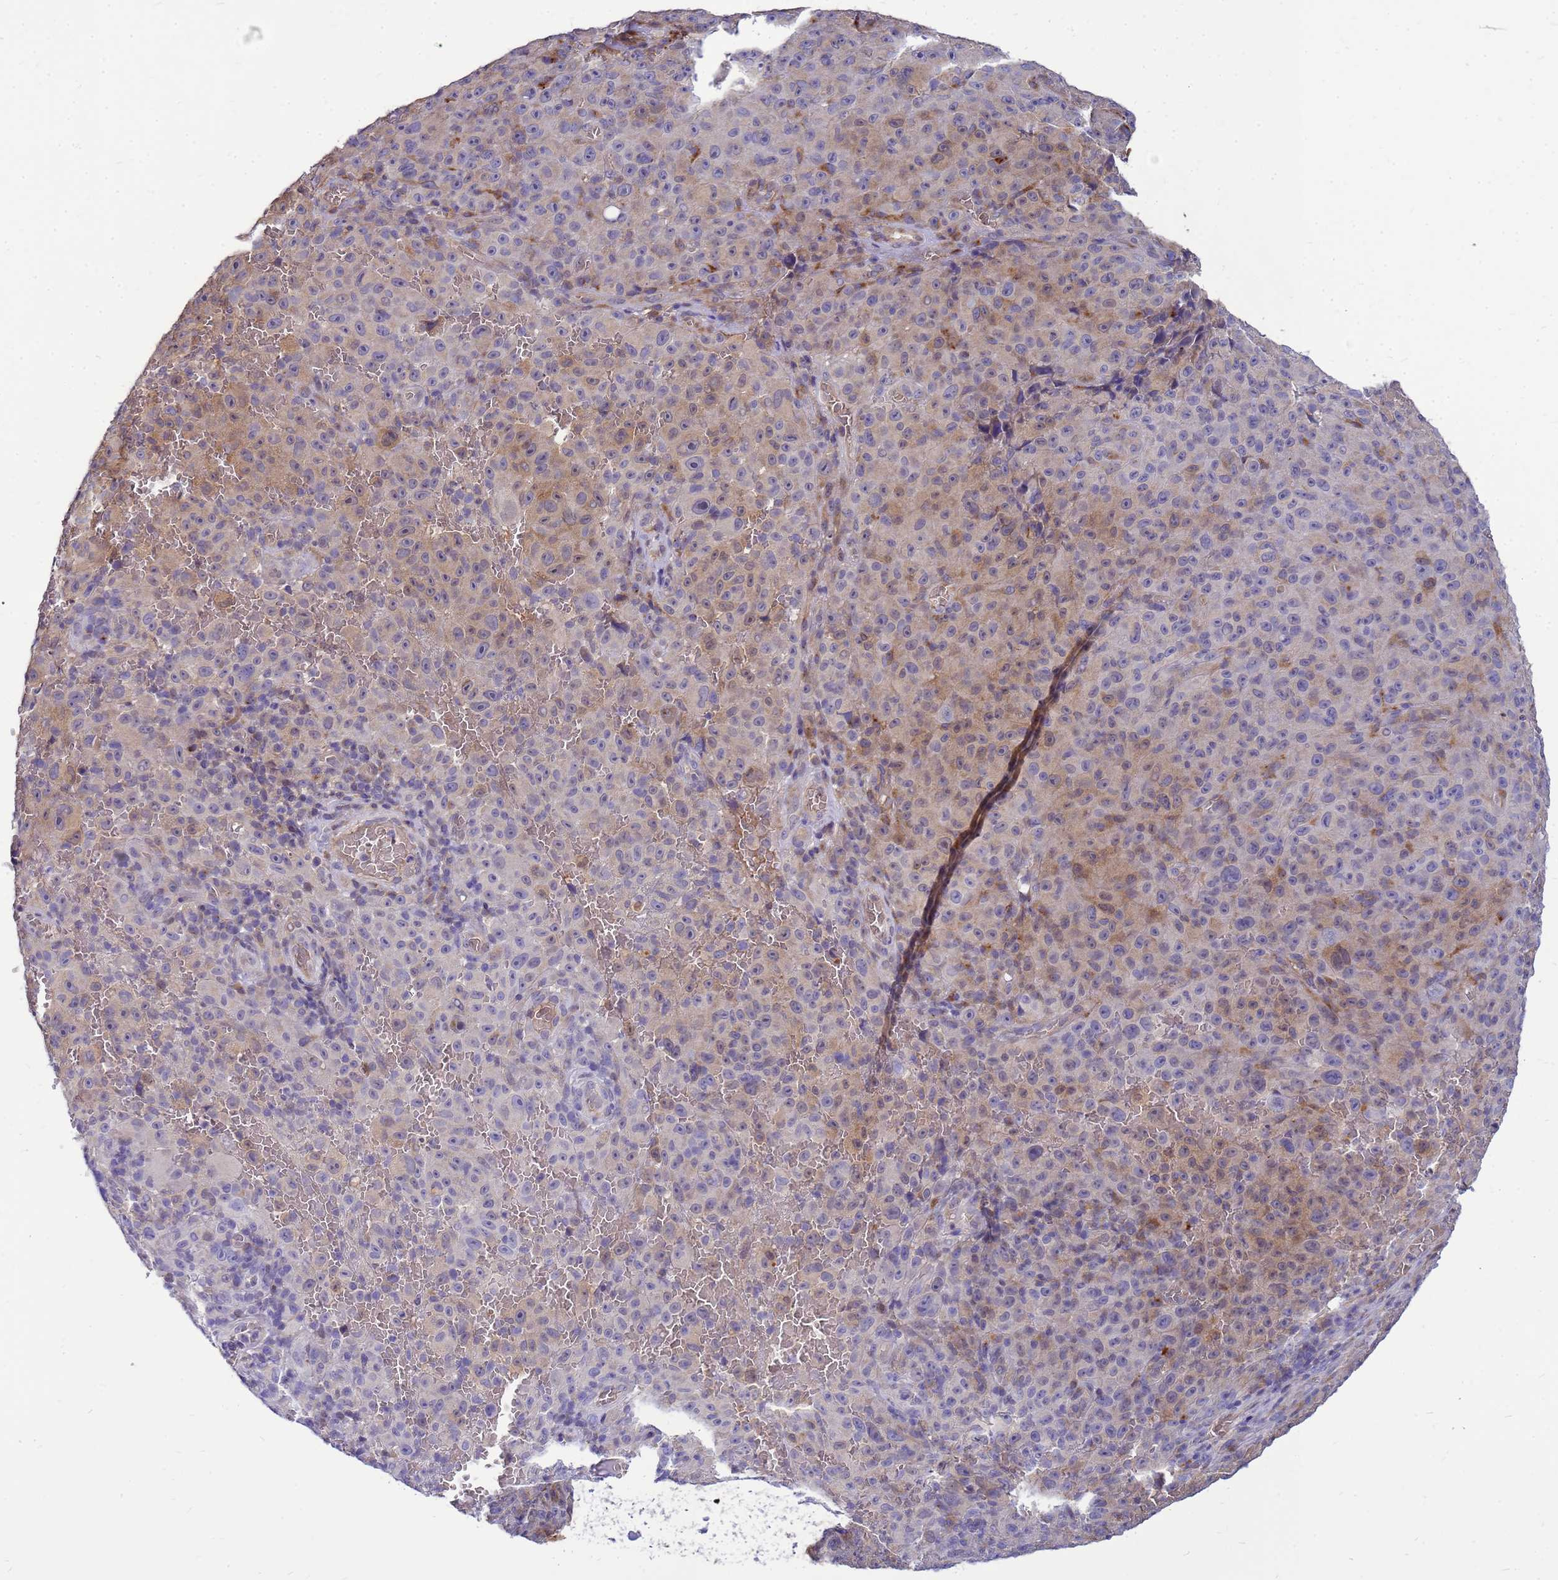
{"staining": {"intensity": "moderate", "quantity": "<25%", "location": "cytoplasmic/membranous"}, "tissue": "melanoma", "cell_type": "Tumor cells", "image_type": "cancer", "snomed": [{"axis": "morphology", "description": "Malignant melanoma, NOS"}, {"axis": "topography", "description": "Skin"}], "caption": "Protein analysis of melanoma tissue demonstrates moderate cytoplasmic/membranous positivity in about <25% of tumor cells.", "gene": "EIF4EBP3", "patient": {"sex": "female", "age": 82}}